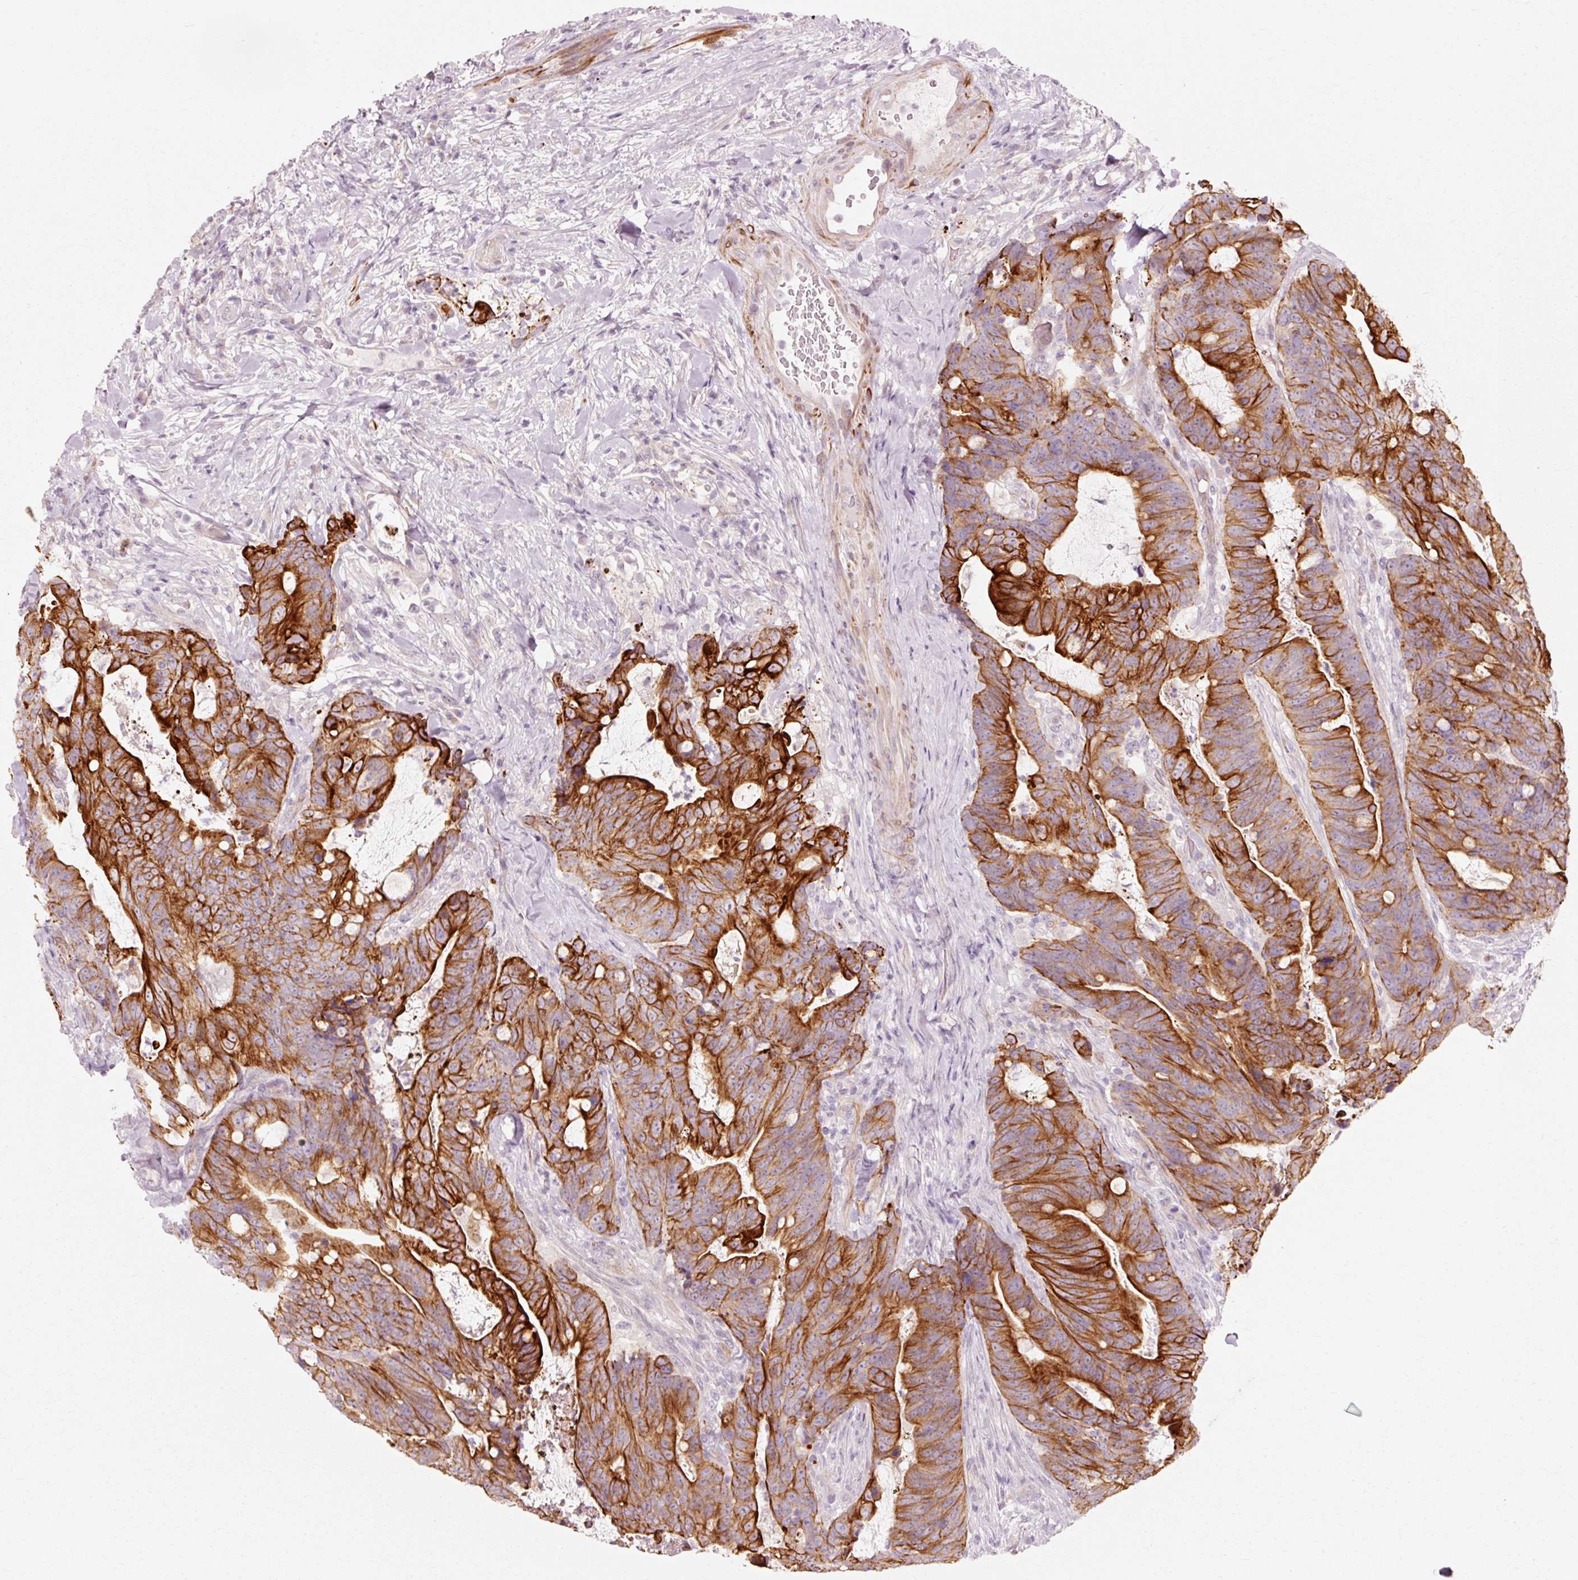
{"staining": {"intensity": "strong", "quantity": ">75%", "location": "cytoplasmic/membranous"}, "tissue": "colorectal cancer", "cell_type": "Tumor cells", "image_type": "cancer", "snomed": [{"axis": "morphology", "description": "Adenocarcinoma, NOS"}, {"axis": "topography", "description": "Colon"}], "caption": "A photomicrograph of human colorectal adenocarcinoma stained for a protein demonstrates strong cytoplasmic/membranous brown staining in tumor cells.", "gene": "TRIM73", "patient": {"sex": "female", "age": 82}}